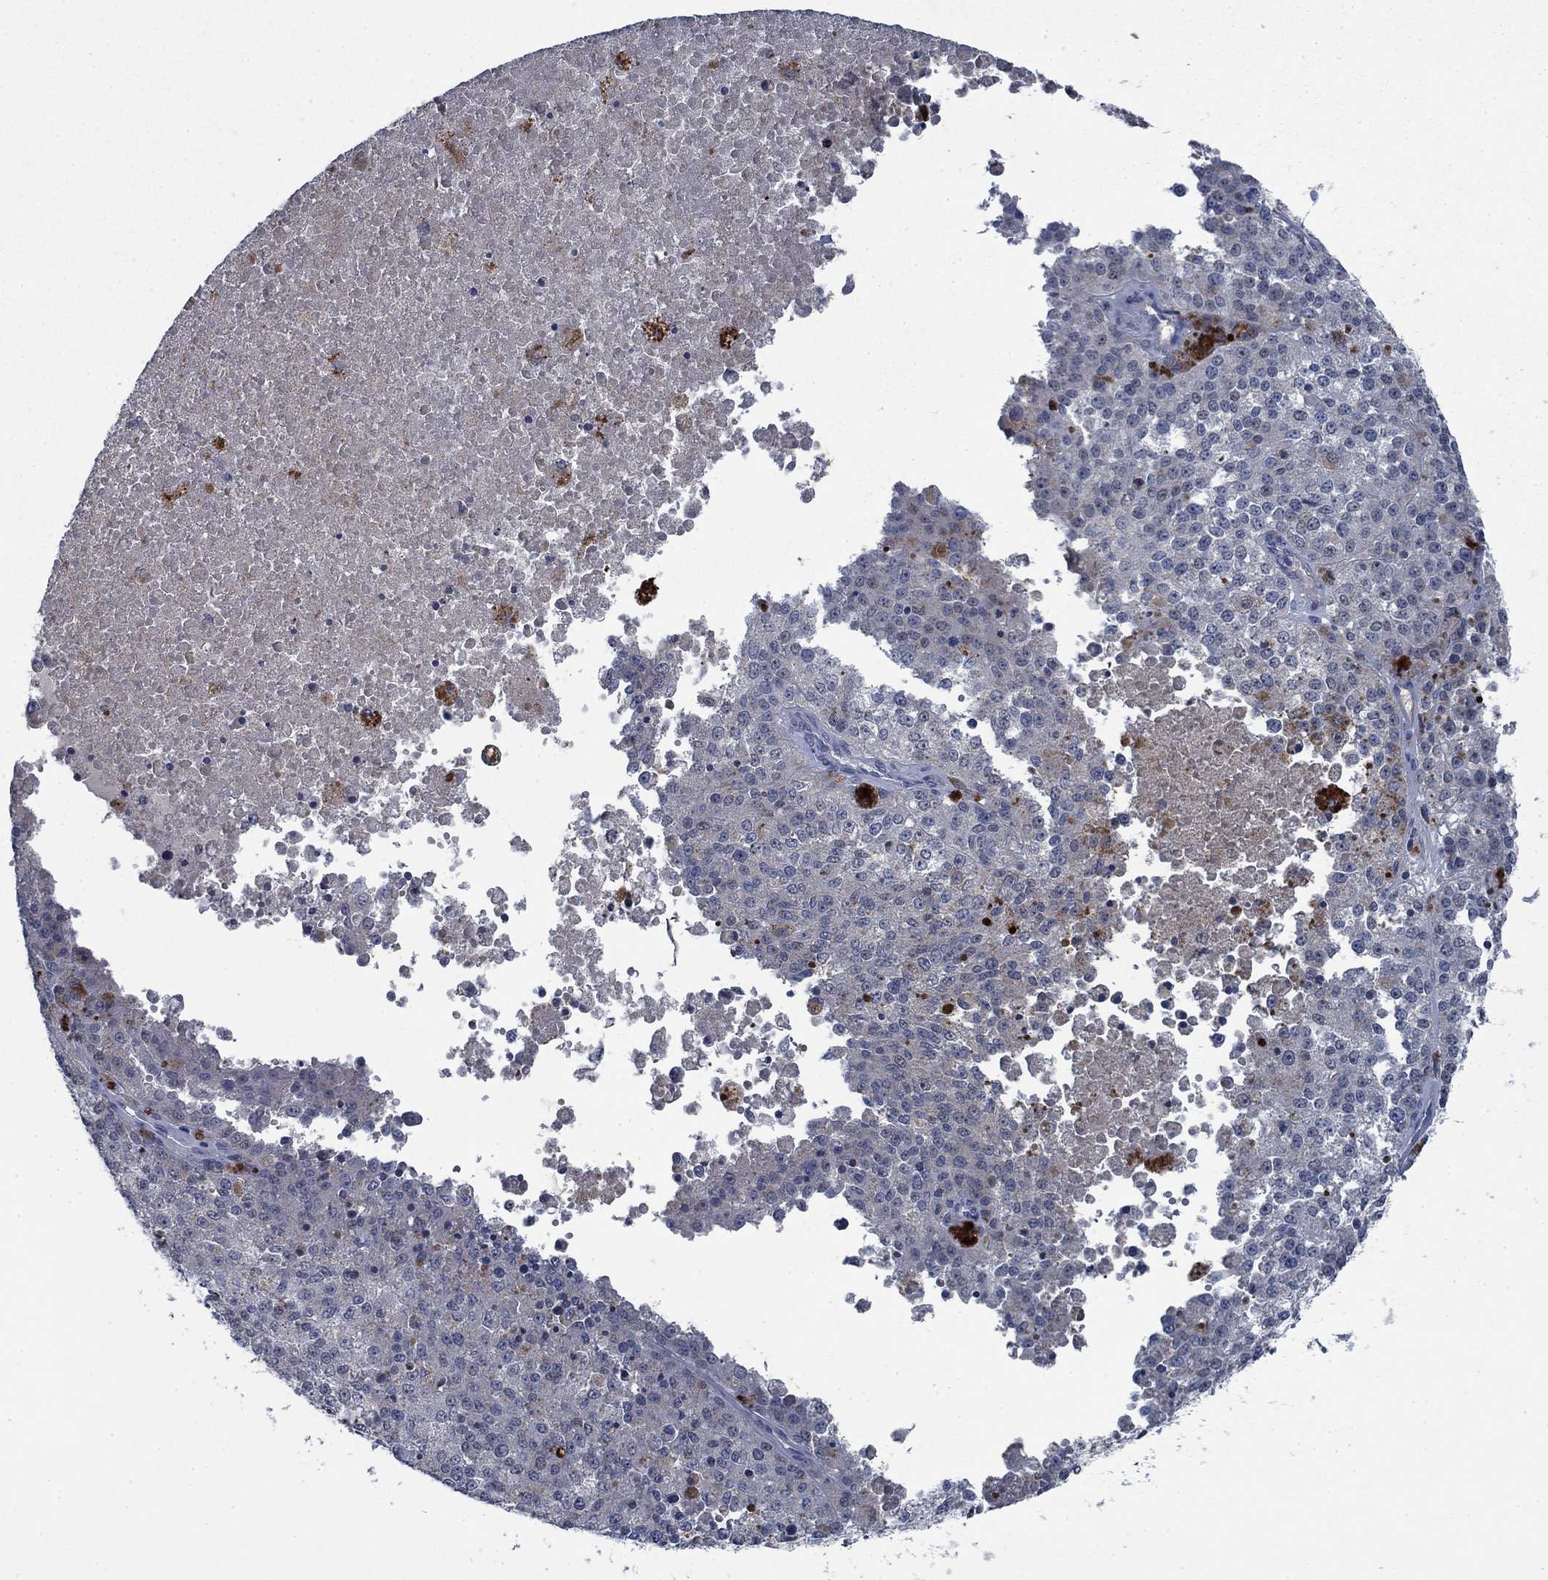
{"staining": {"intensity": "negative", "quantity": "none", "location": "none"}, "tissue": "melanoma", "cell_type": "Tumor cells", "image_type": "cancer", "snomed": [{"axis": "morphology", "description": "Malignant melanoma, Metastatic site"}, {"axis": "topography", "description": "Lymph node"}], "caption": "Immunohistochemistry histopathology image of neoplastic tissue: malignant melanoma (metastatic site) stained with DAB exhibits no significant protein staining in tumor cells.", "gene": "PNMA8A", "patient": {"sex": "female", "age": 64}}